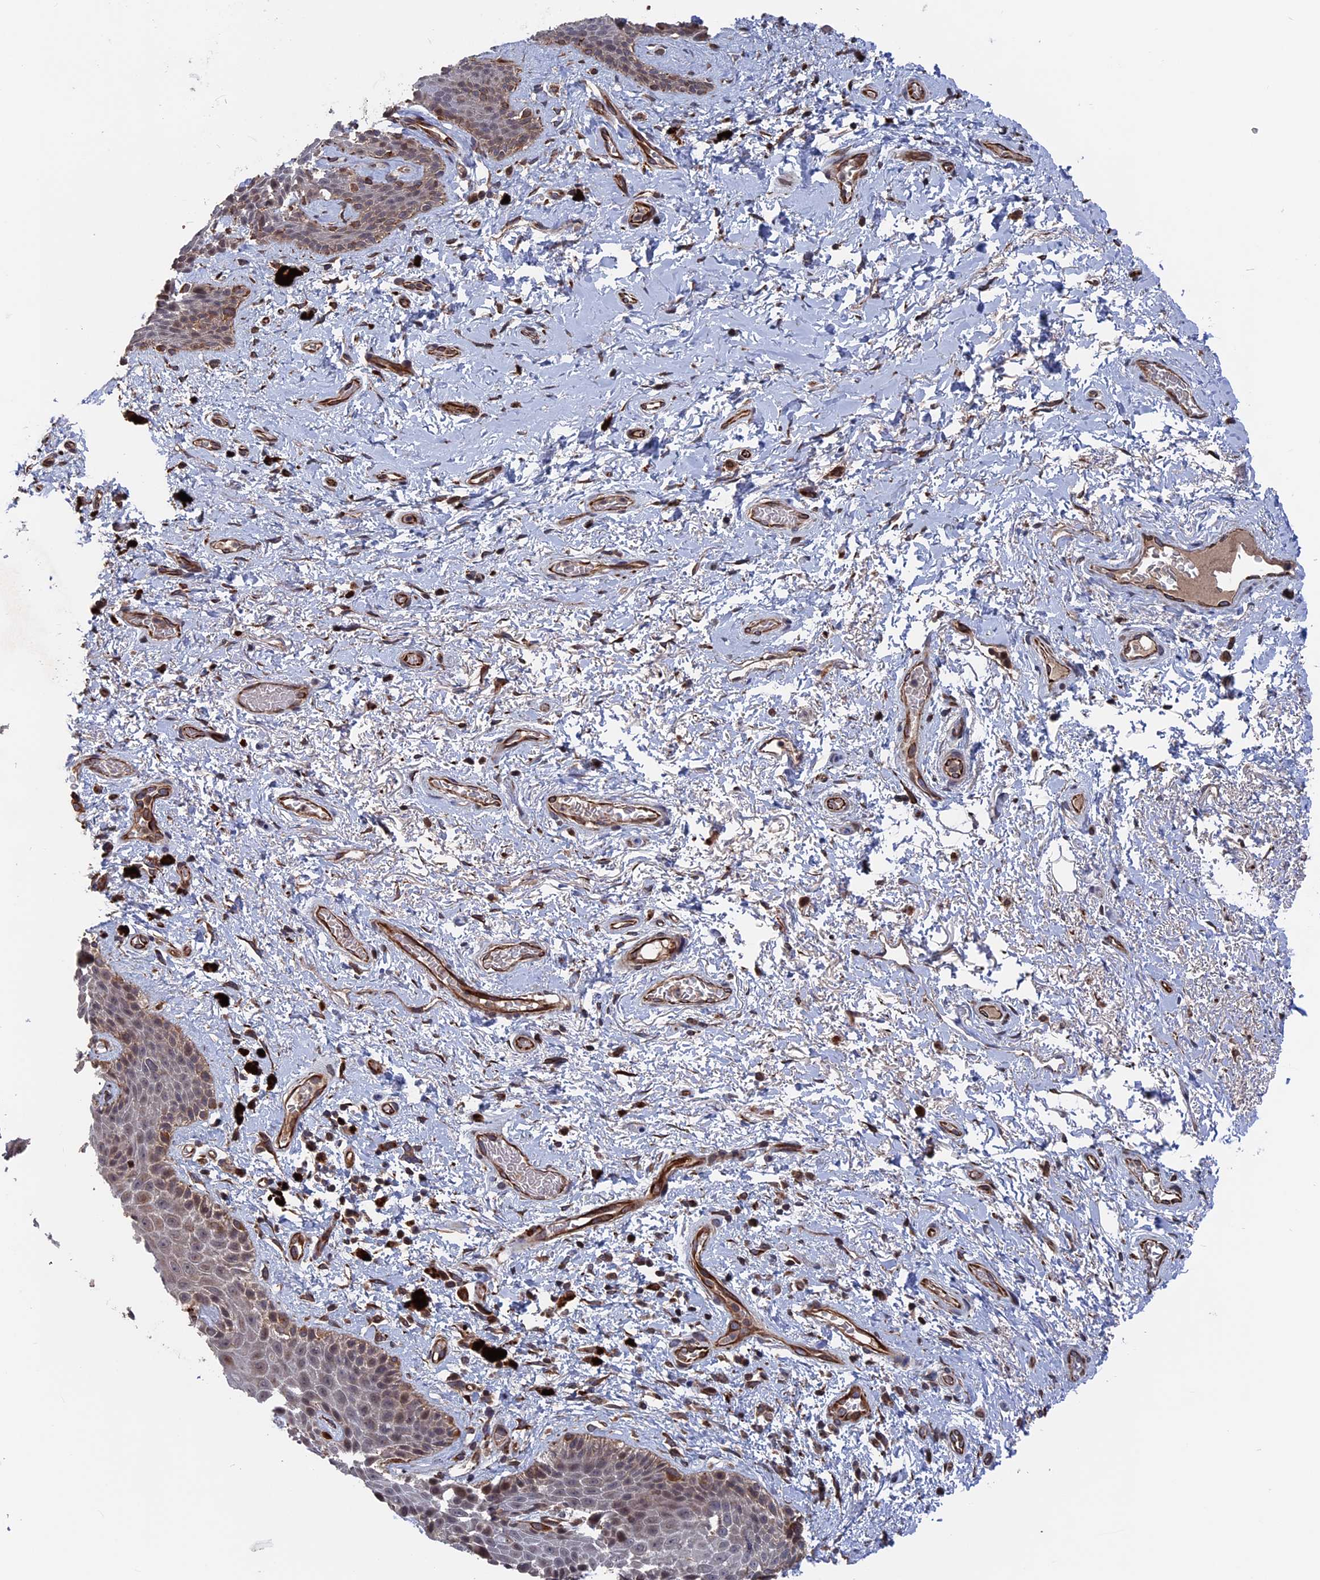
{"staining": {"intensity": "weak", "quantity": "25%-75%", "location": "cytoplasmic/membranous"}, "tissue": "skin", "cell_type": "Epidermal cells", "image_type": "normal", "snomed": [{"axis": "morphology", "description": "Normal tissue, NOS"}, {"axis": "topography", "description": "Anal"}], "caption": "Immunohistochemistry of benign skin reveals low levels of weak cytoplasmic/membranous expression in approximately 25%-75% of epidermal cells.", "gene": "PLA2G15", "patient": {"sex": "female", "age": 46}}